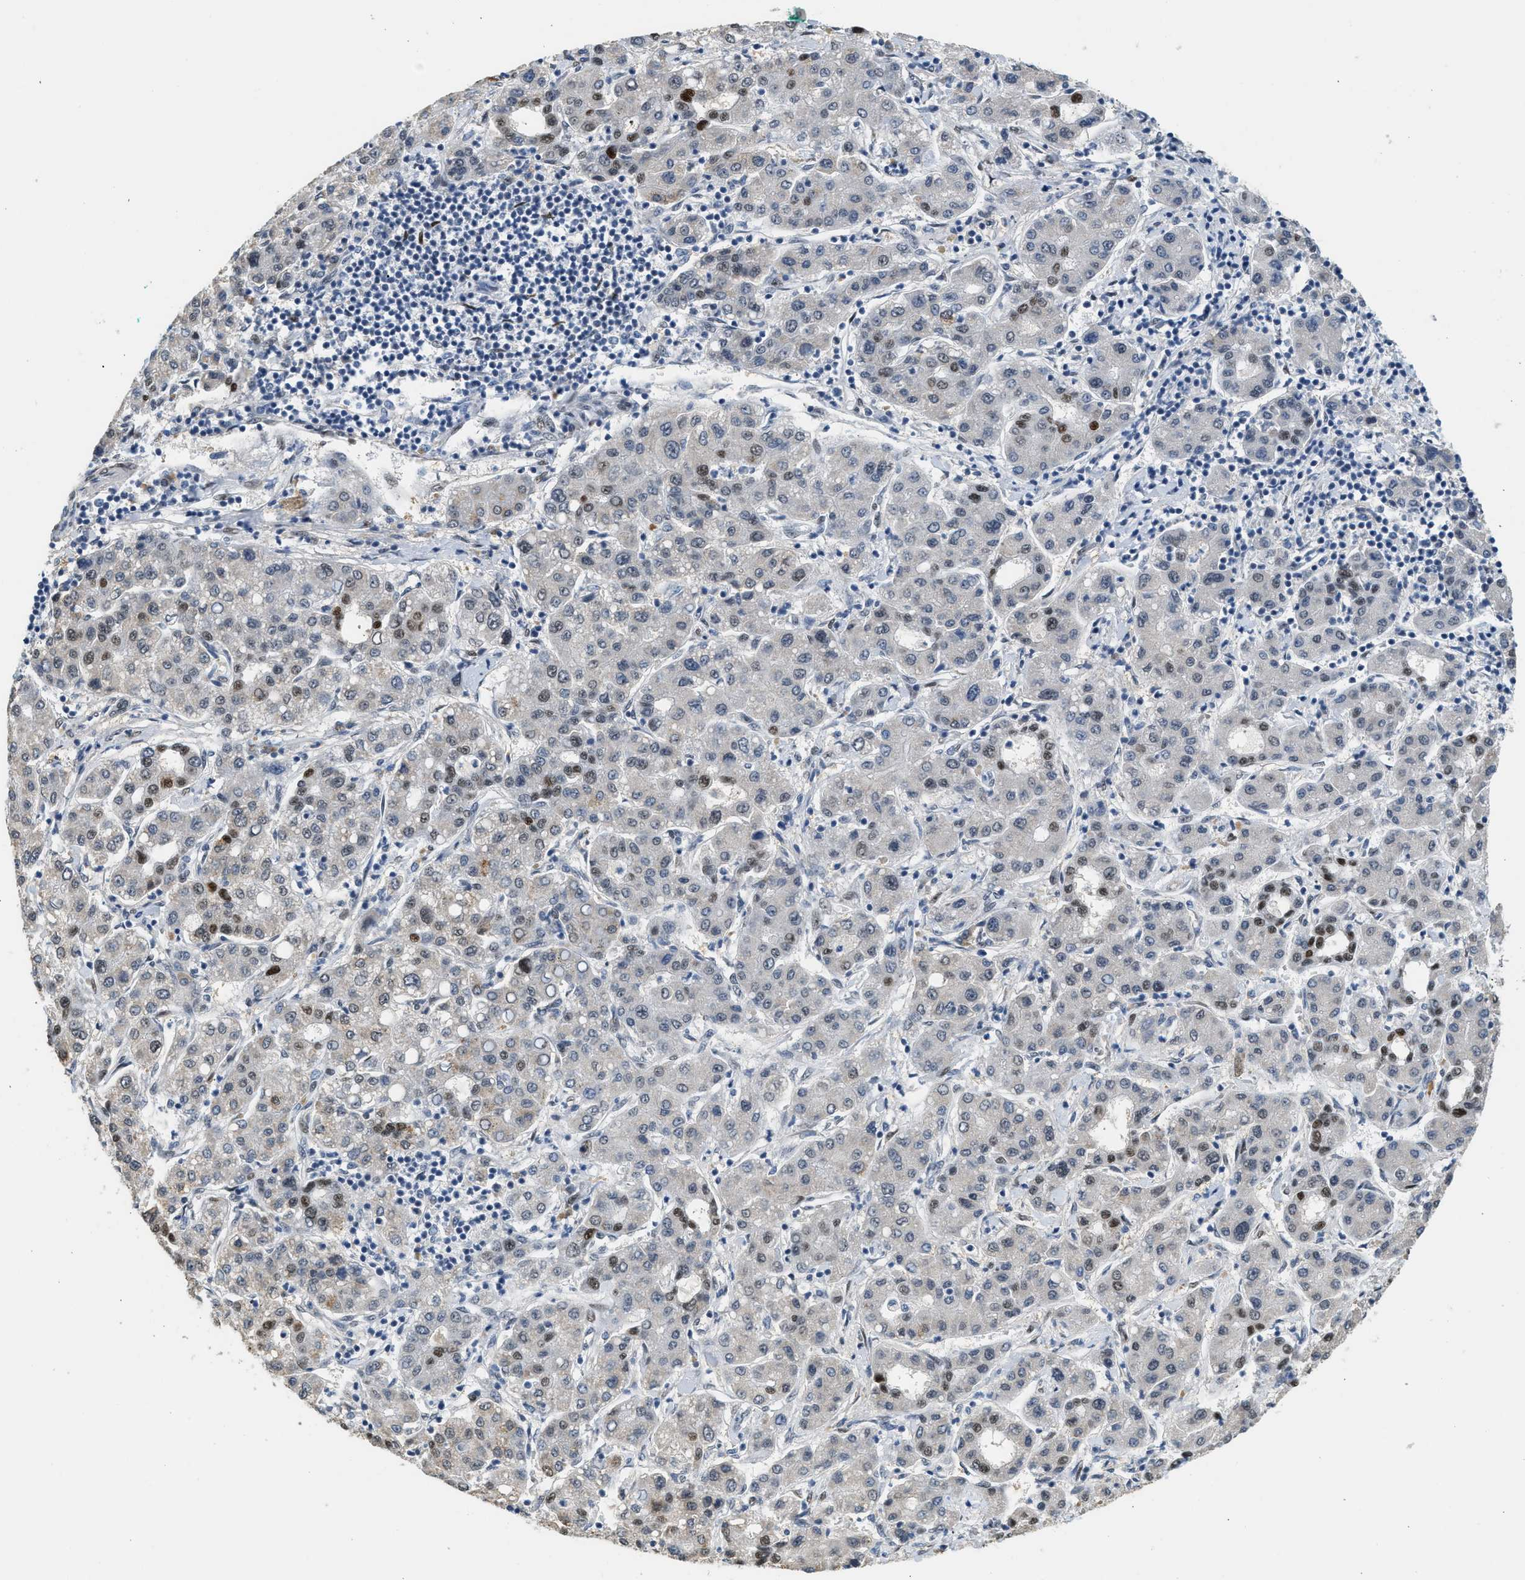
{"staining": {"intensity": "moderate", "quantity": "25%-75%", "location": "nuclear"}, "tissue": "liver cancer", "cell_type": "Tumor cells", "image_type": "cancer", "snomed": [{"axis": "morphology", "description": "Carcinoma, Hepatocellular, NOS"}, {"axis": "topography", "description": "Liver"}], "caption": "Liver cancer (hepatocellular carcinoma) stained with DAB (3,3'-diaminobenzidine) immunohistochemistry (IHC) shows medium levels of moderate nuclear expression in approximately 25%-75% of tumor cells.", "gene": "ZBTB20", "patient": {"sex": "male", "age": 65}}